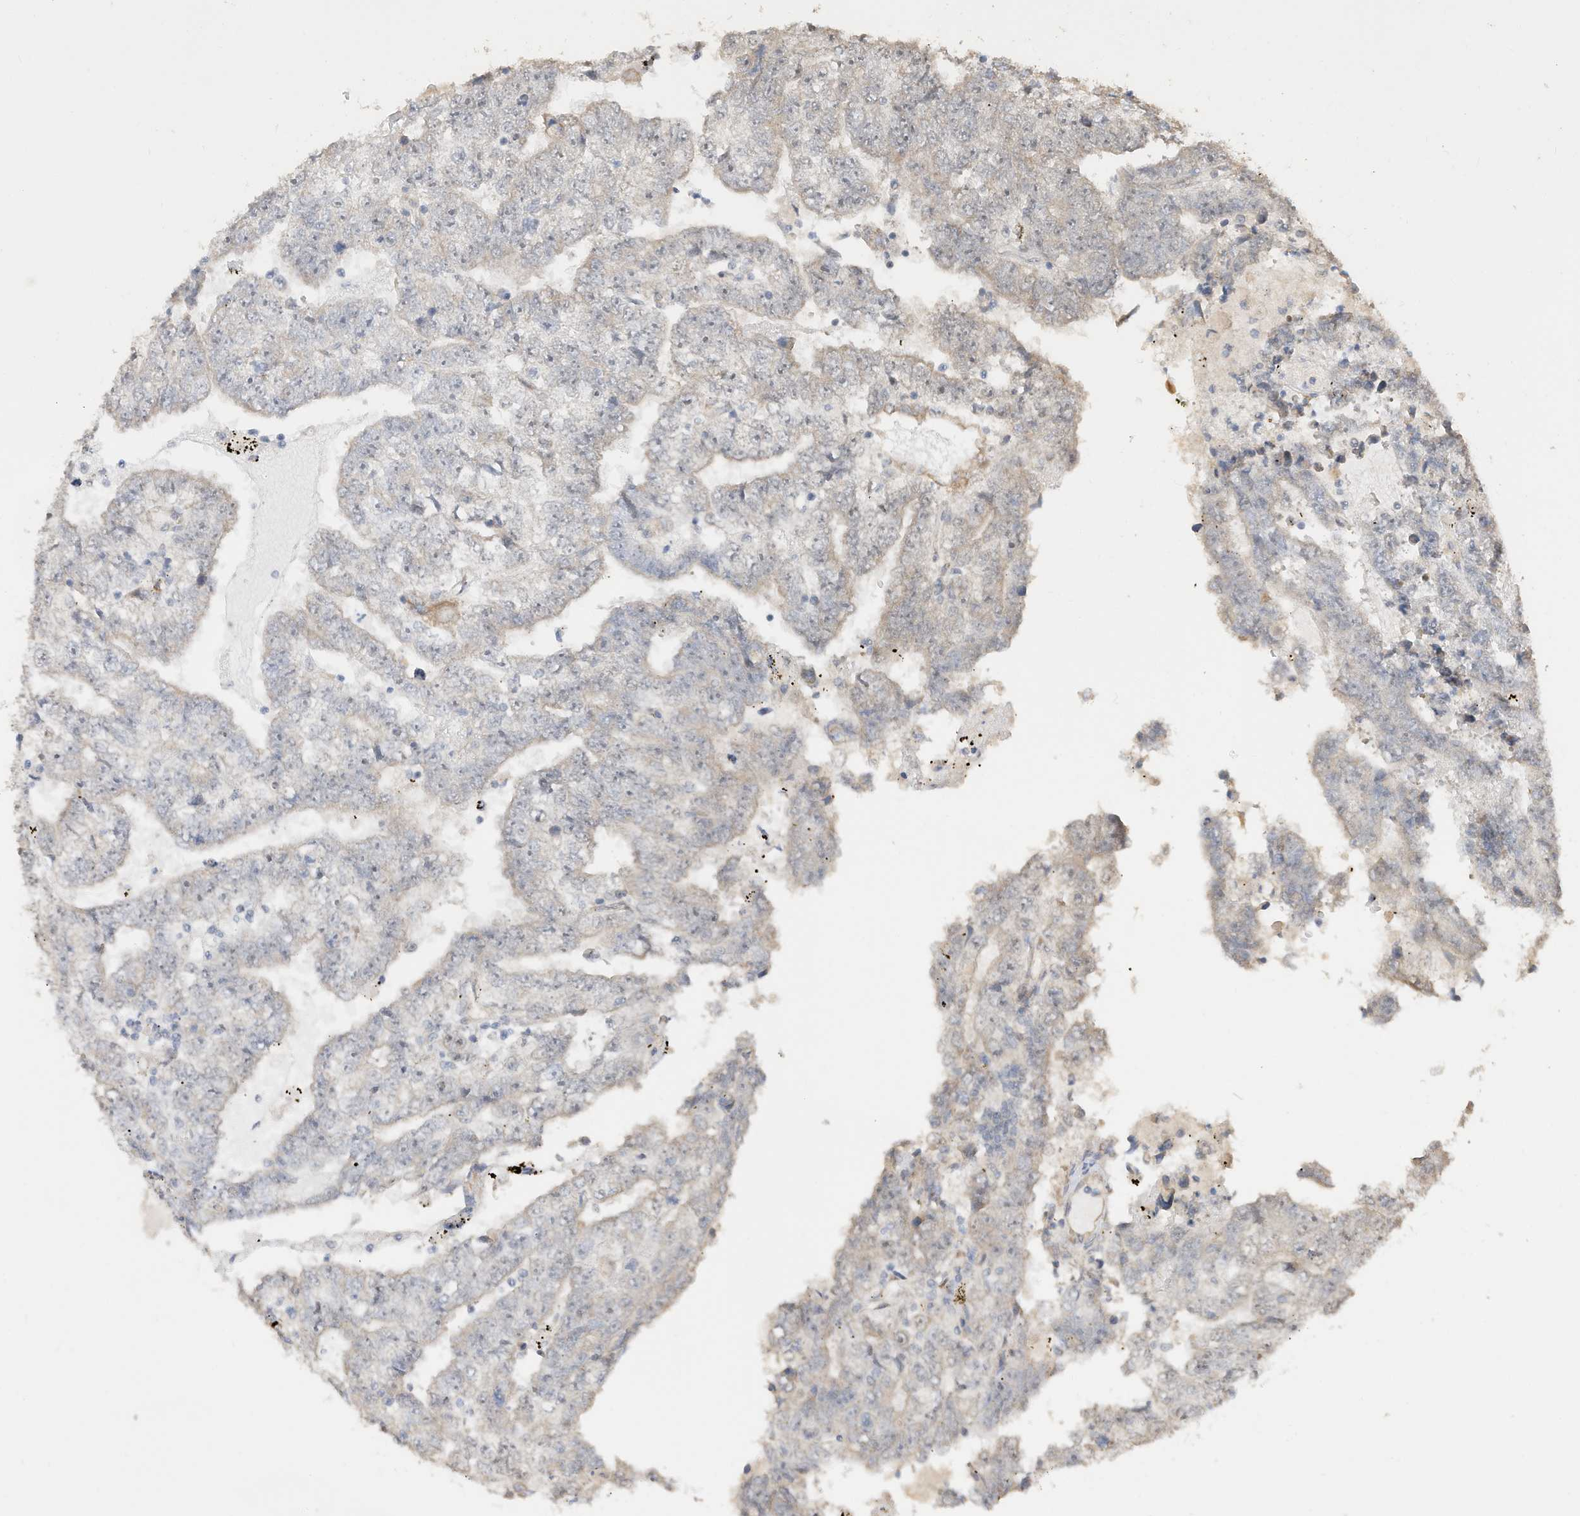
{"staining": {"intensity": "negative", "quantity": "none", "location": "none"}, "tissue": "testis cancer", "cell_type": "Tumor cells", "image_type": "cancer", "snomed": [{"axis": "morphology", "description": "Carcinoma, Embryonal, NOS"}, {"axis": "topography", "description": "Testis"}], "caption": "The immunohistochemistry micrograph has no significant staining in tumor cells of testis cancer tissue.", "gene": "CAGE1", "patient": {"sex": "male", "age": 25}}